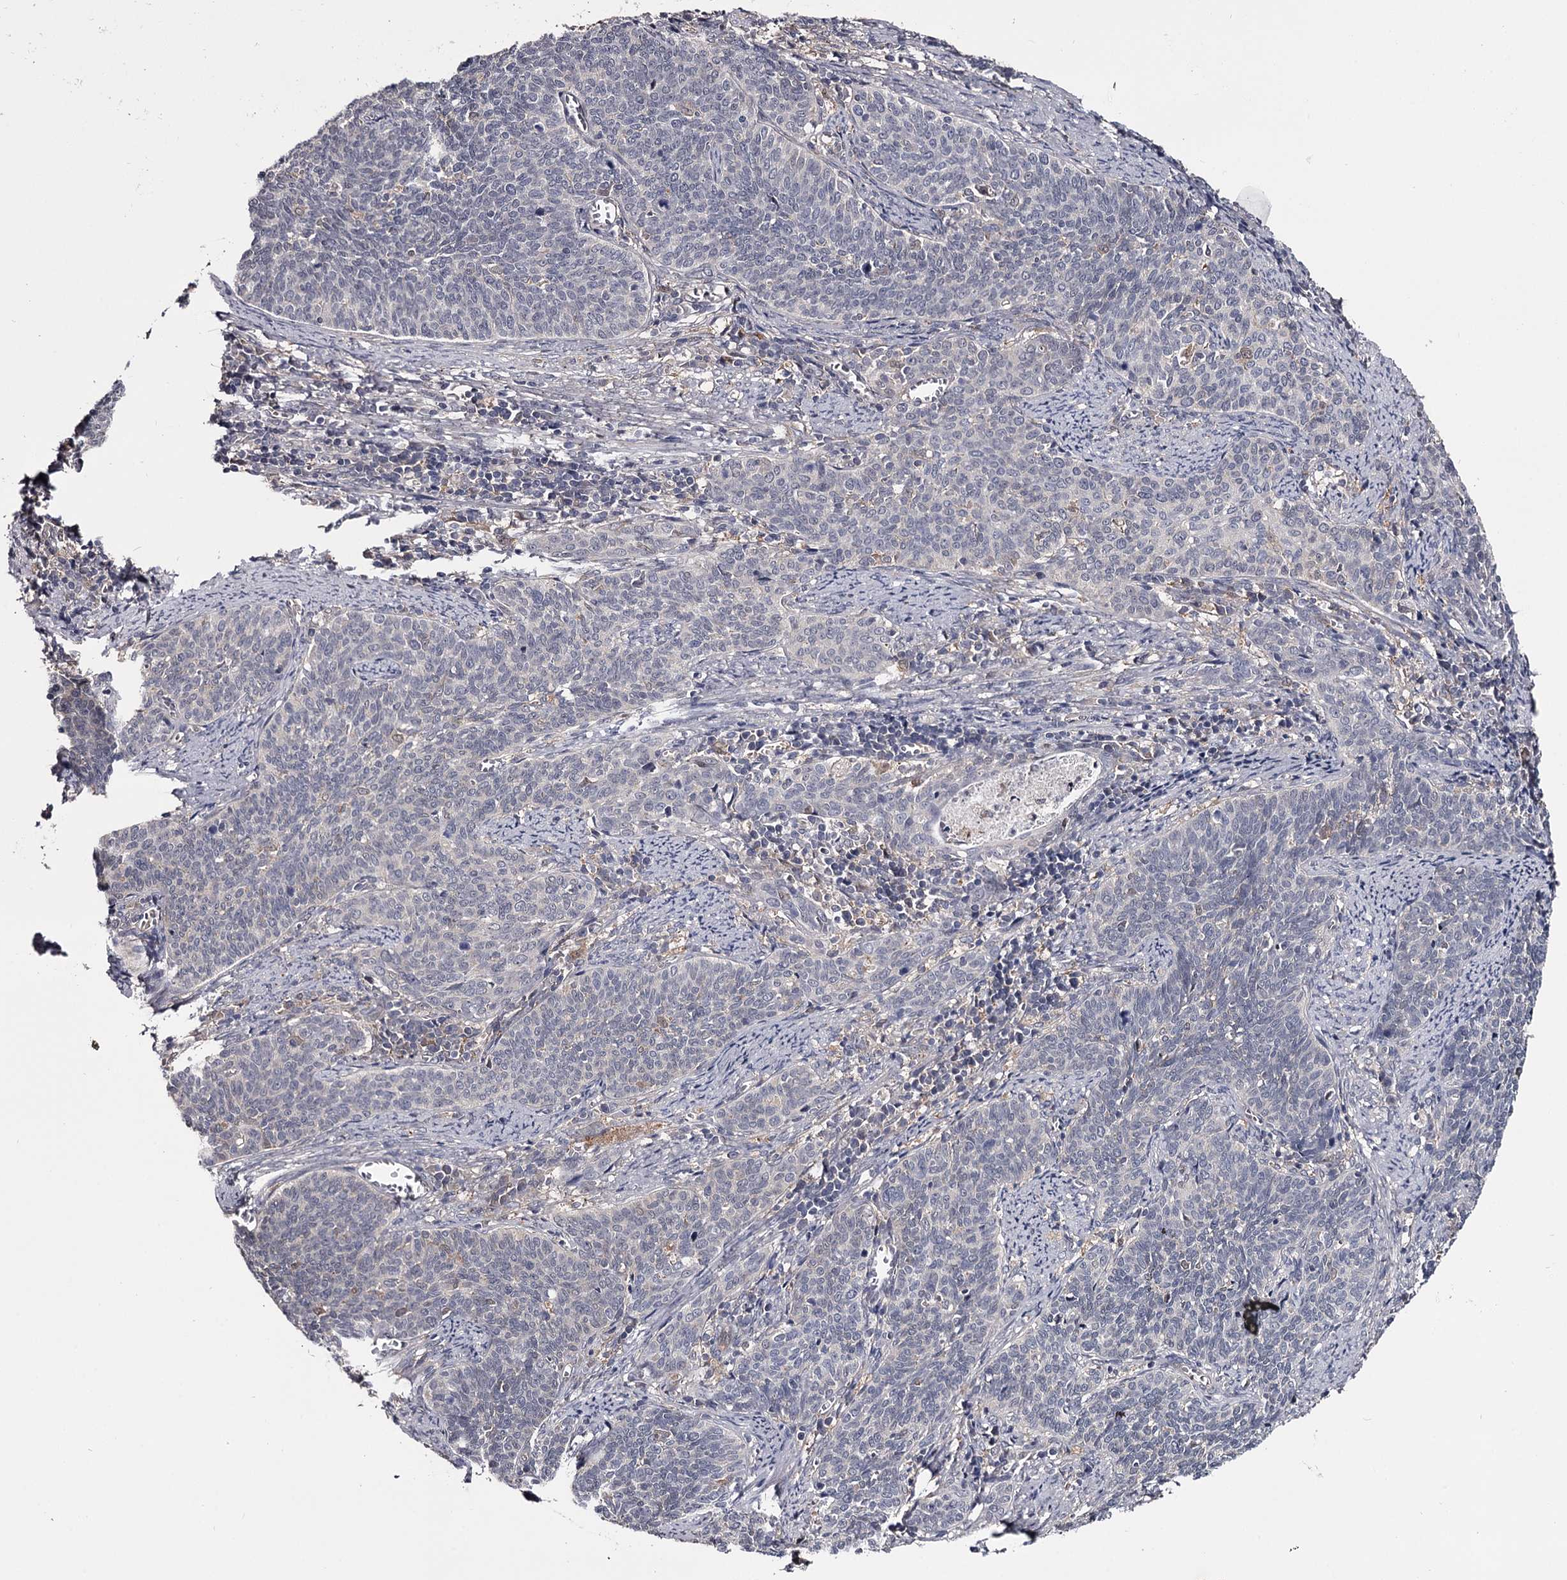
{"staining": {"intensity": "negative", "quantity": "none", "location": "none"}, "tissue": "cervical cancer", "cell_type": "Tumor cells", "image_type": "cancer", "snomed": [{"axis": "morphology", "description": "Squamous cell carcinoma, NOS"}, {"axis": "topography", "description": "Cervix"}], "caption": "There is no significant expression in tumor cells of squamous cell carcinoma (cervical).", "gene": "GSTO1", "patient": {"sex": "female", "age": 39}}